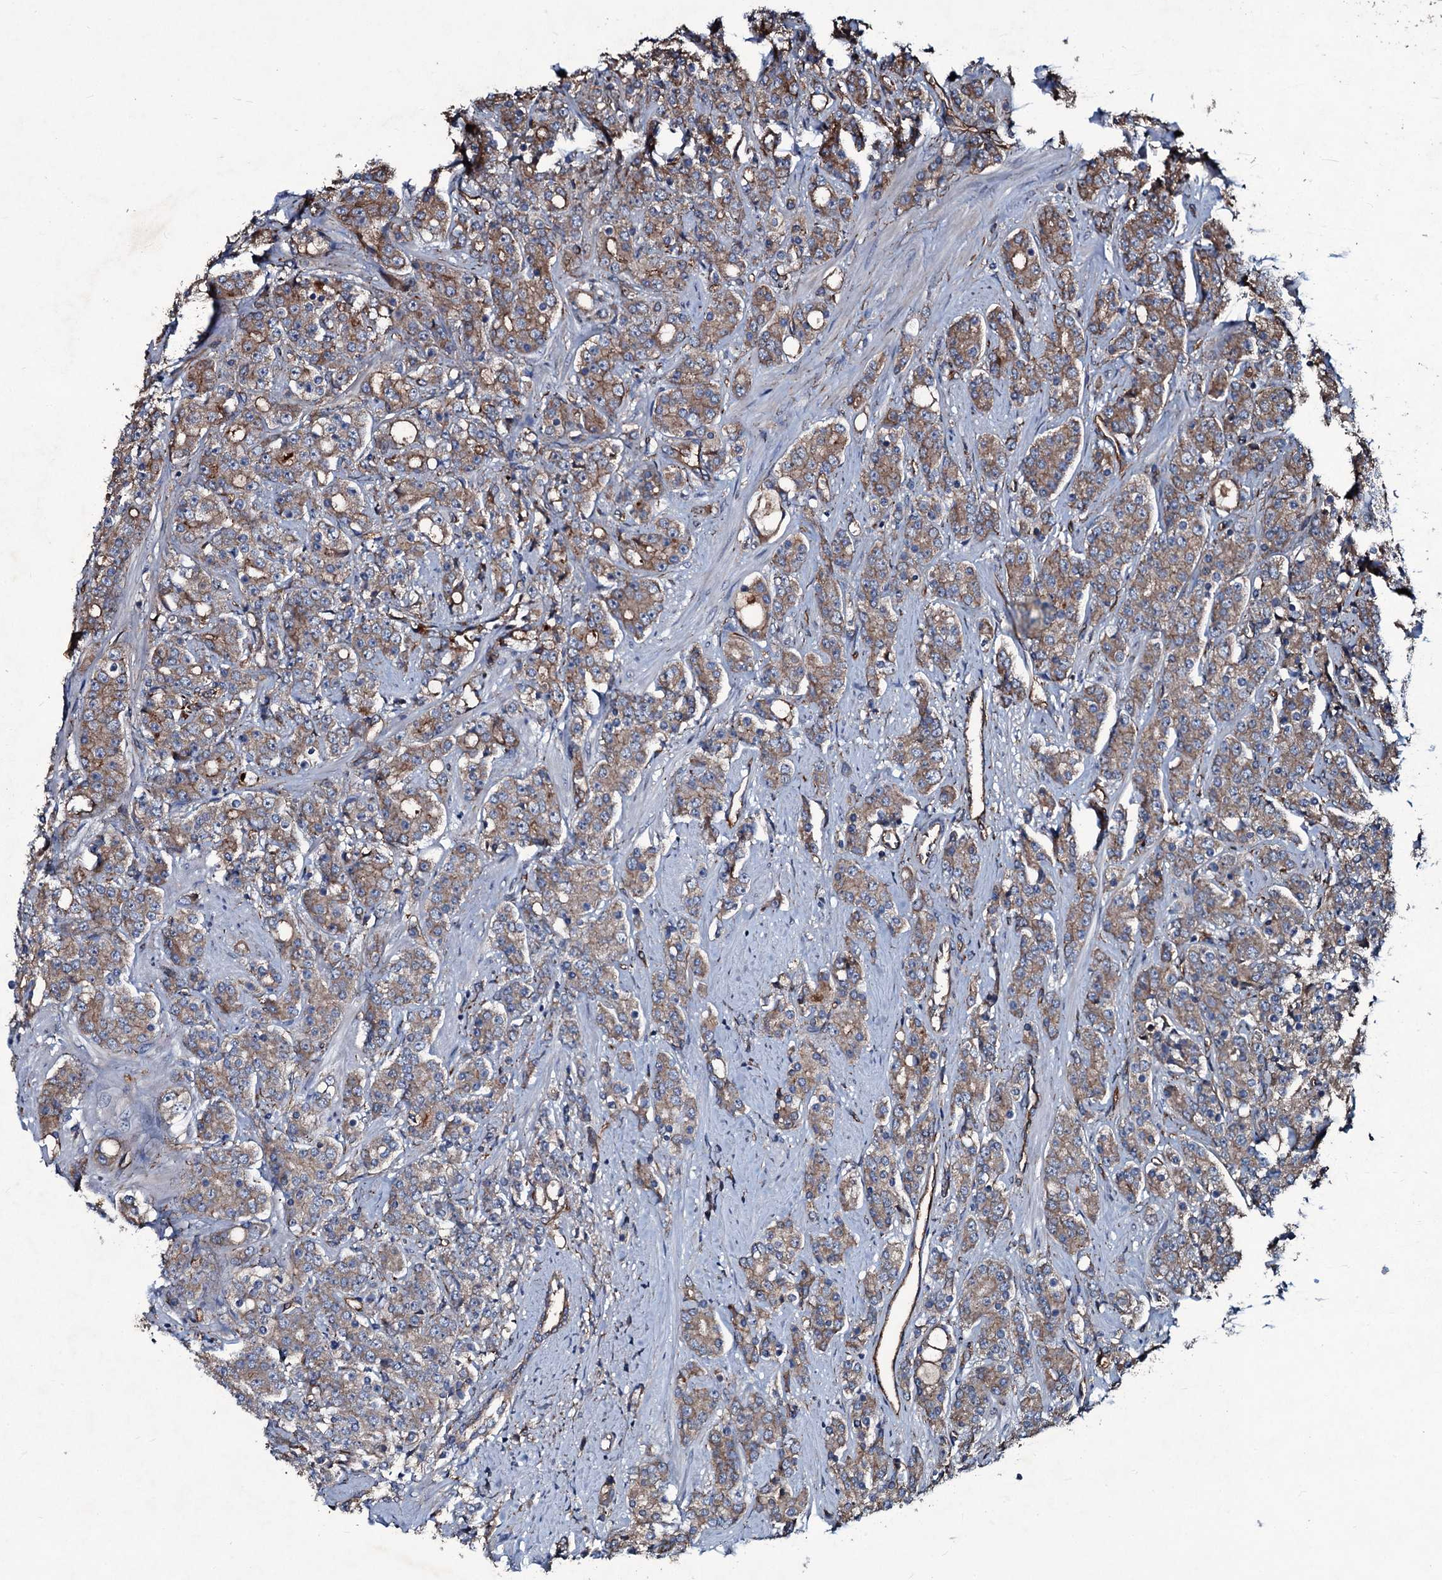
{"staining": {"intensity": "moderate", "quantity": ">75%", "location": "cytoplasmic/membranous"}, "tissue": "prostate cancer", "cell_type": "Tumor cells", "image_type": "cancer", "snomed": [{"axis": "morphology", "description": "Adenocarcinoma, High grade"}, {"axis": "topography", "description": "Prostate"}], "caption": "High-grade adenocarcinoma (prostate) stained with a protein marker shows moderate staining in tumor cells.", "gene": "DMAC2", "patient": {"sex": "male", "age": 62}}